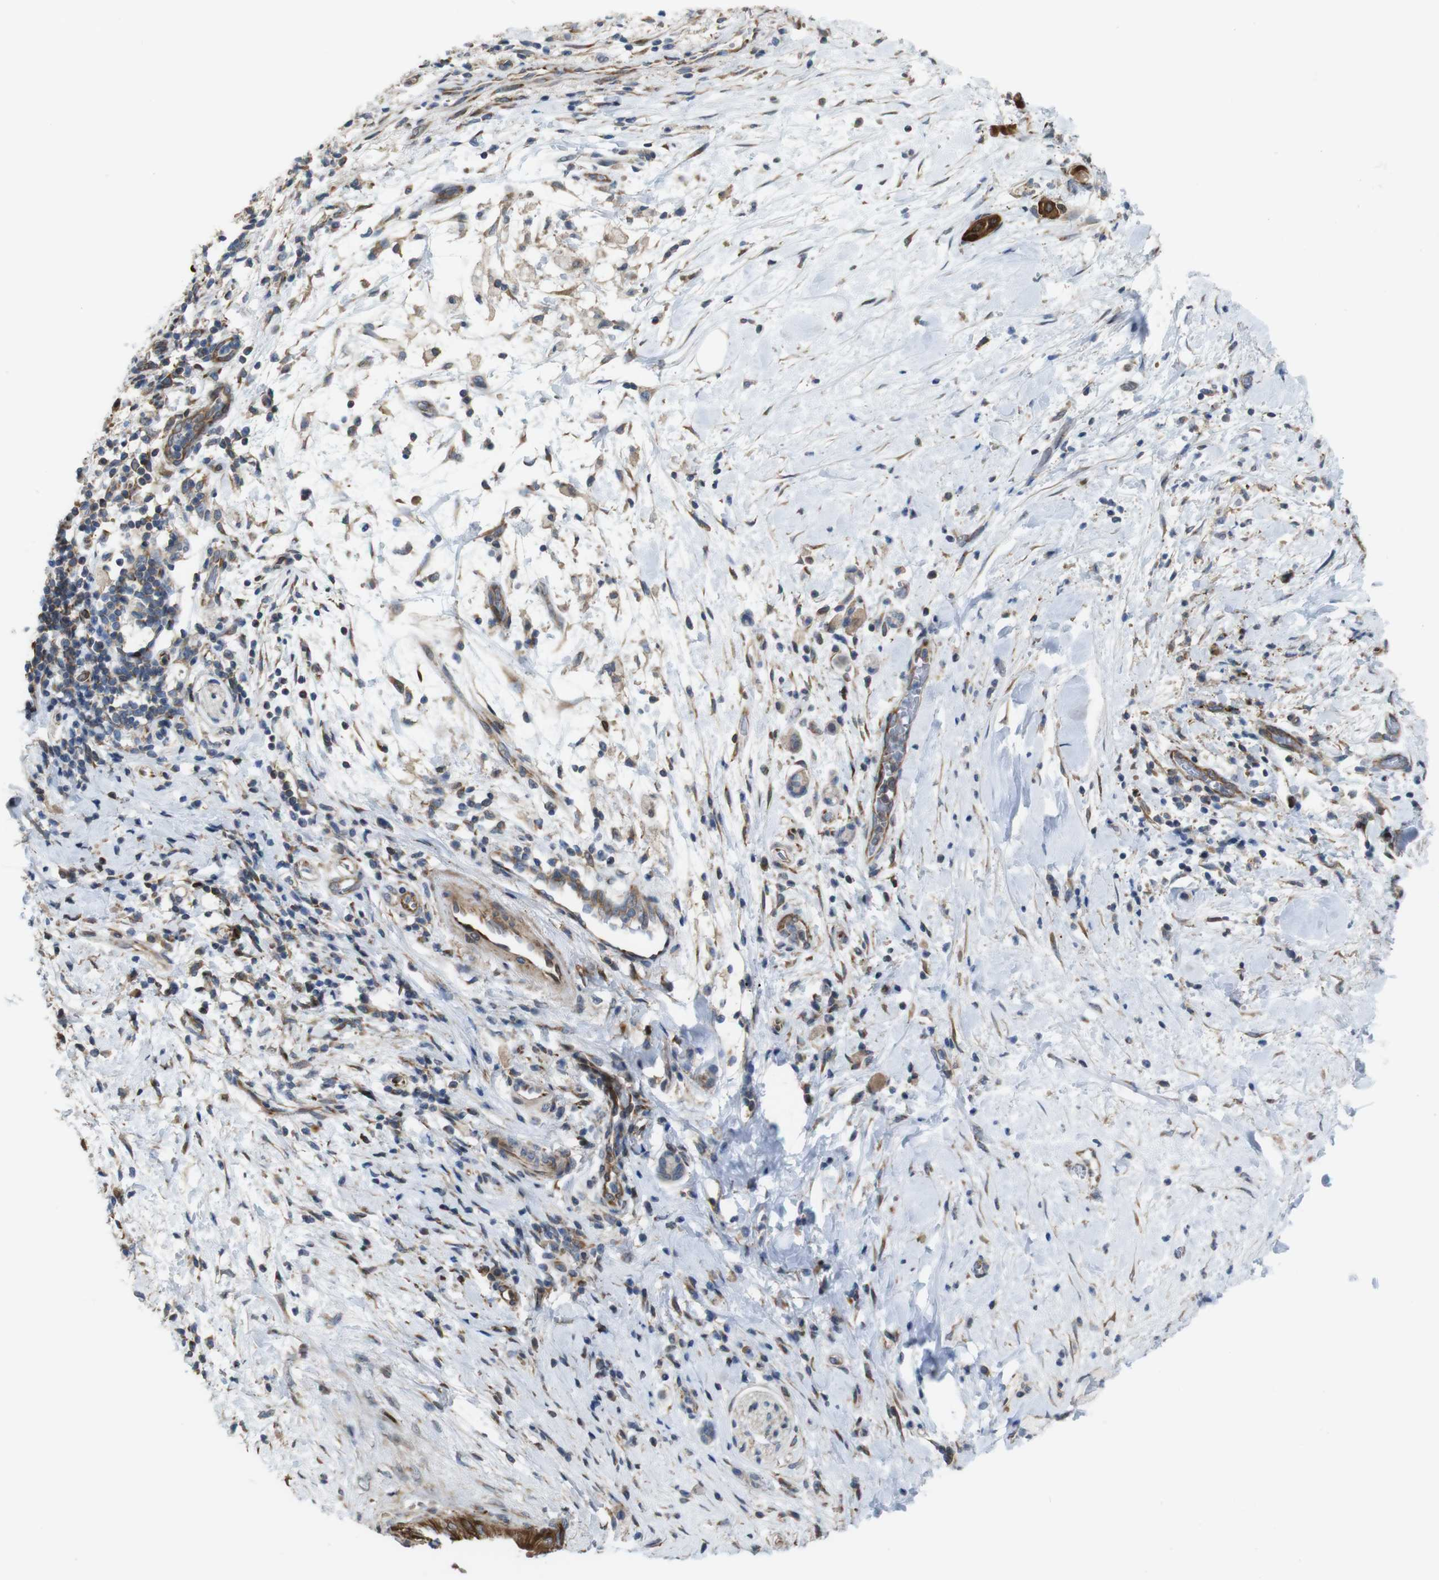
{"staining": {"intensity": "strong", "quantity": ">75%", "location": "cytoplasmic/membranous"}, "tissue": "pancreatic cancer", "cell_type": "Tumor cells", "image_type": "cancer", "snomed": [{"axis": "morphology", "description": "Adenocarcinoma, NOS"}, {"axis": "topography", "description": "Pancreas"}], "caption": "IHC histopathology image of neoplastic tissue: human pancreatic cancer (adenocarcinoma) stained using IHC exhibits high levels of strong protein expression localized specifically in the cytoplasmic/membranous of tumor cells, appearing as a cytoplasmic/membranous brown color.", "gene": "PCOLCE2", "patient": {"sex": "male", "age": 55}}